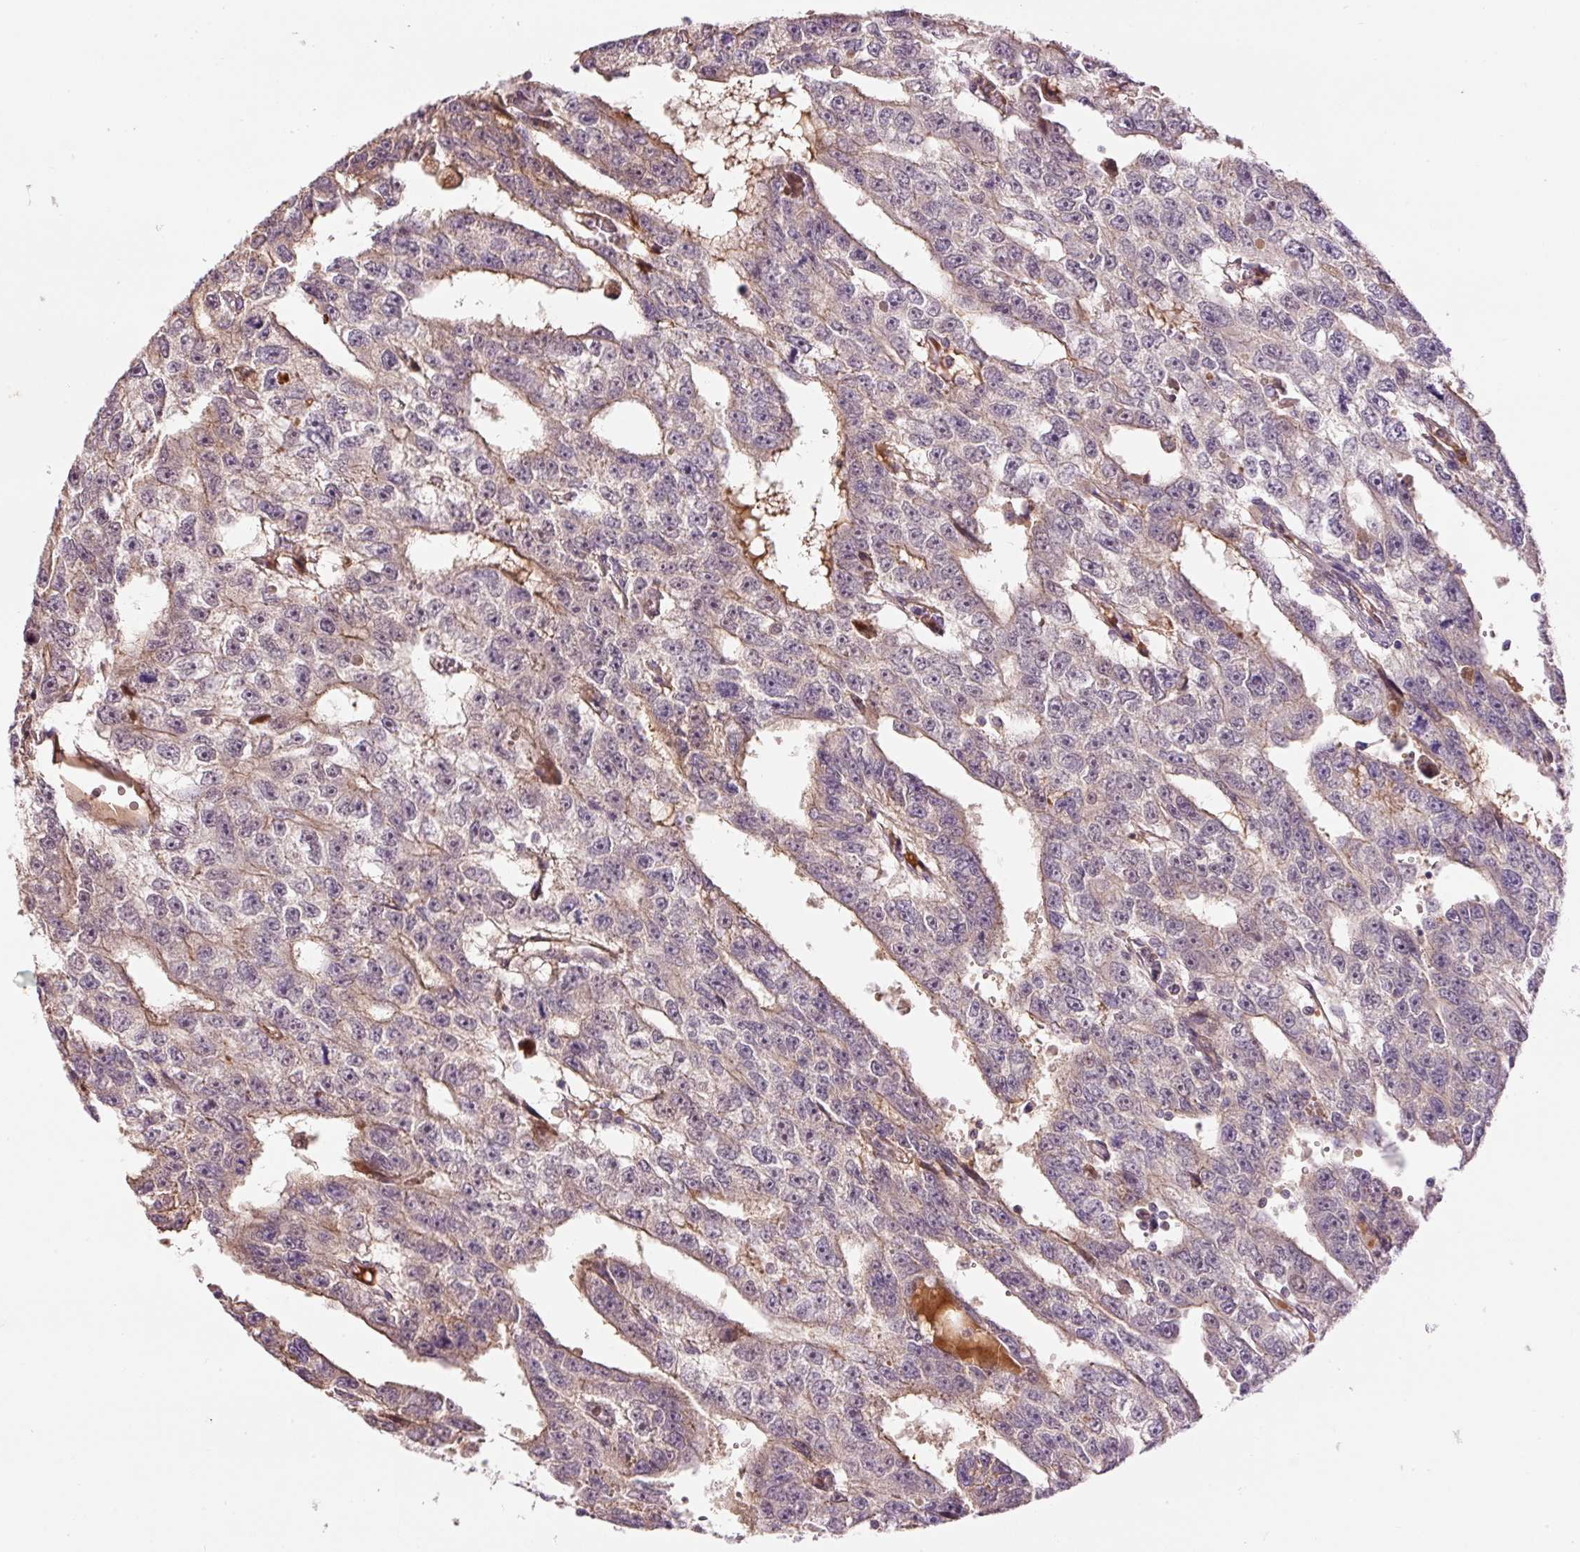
{"staining": {"intensity": "weak", "quantity": "<25%", "location": "cytoplasmic/membranous"}, "tissue": "testis cancer", "cell_type": "Tumor cells", "image_type": "cancer", "snomed": [{"axis": "morphology", "description": "Carcinoma, Embryonal, NOS"}, {"axis": "topography", "description": "Testis"}], "caption": "Testis cancer was stained to show a protein in brown. There is no significant staining in tumor cells.", "gene": "CMTM8", "patient": {"sex": "male", "age": 20}}